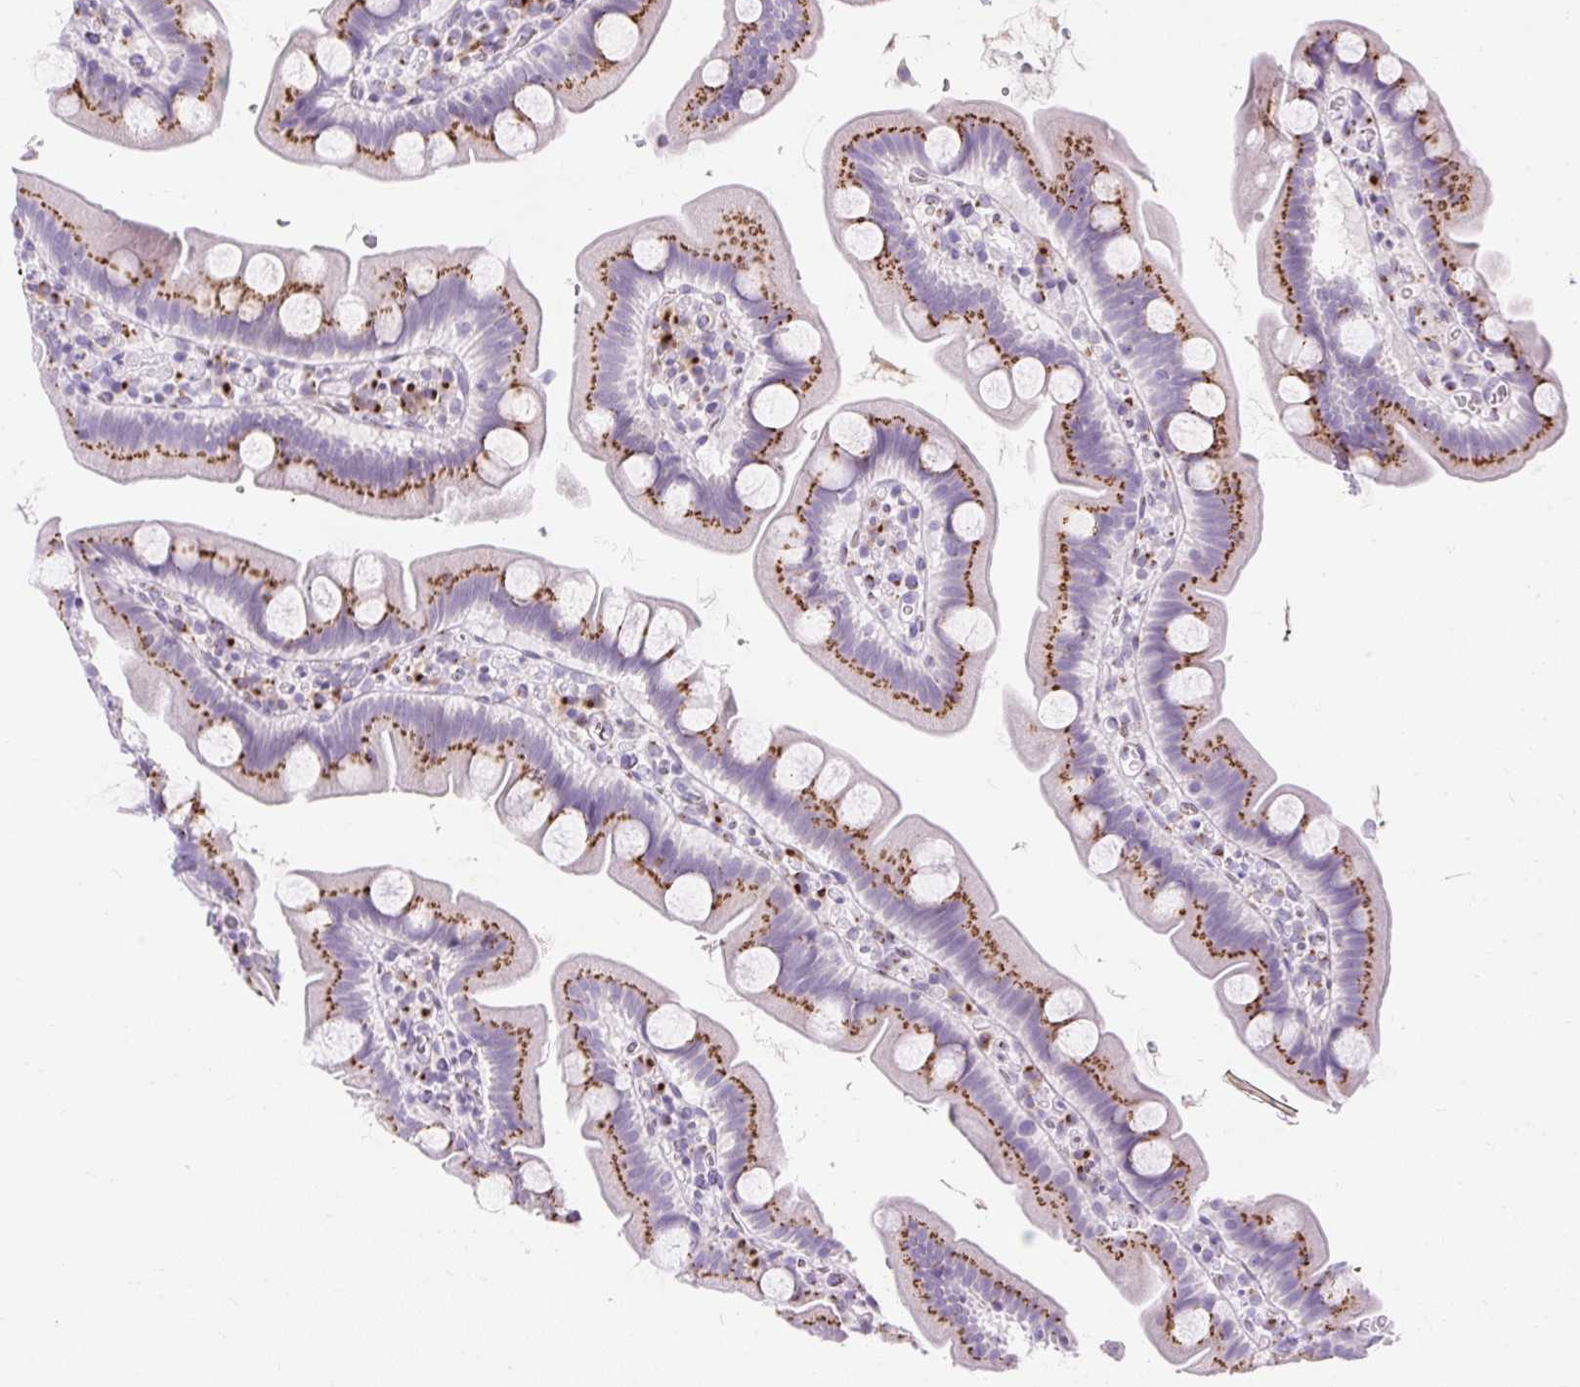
{"staining": {"intensity": "strong", "quantity": "25%-75%", "location": "cytoplasmic/membranous"}, "tissue": "small intestine", "cell_type": "Glandular cells", "image_type": "normal", "snomed": [{"axis": "morphology", "description": "Normal tissue, NOS"}, {"axis": "topography", "description": "Small intestine"}], "caption": "IHC histopathology image of benign small intestine: human small intestine stained using immunohistochemistry exhibits high levels of strong protein expression localized specifically in the cytoplasmic/membranous of glandular cells, appearing as a cytoplasmic/membranous brown color.", "gene": "GOLGA8A", "patient": {"sex": "female", "age": 68}}